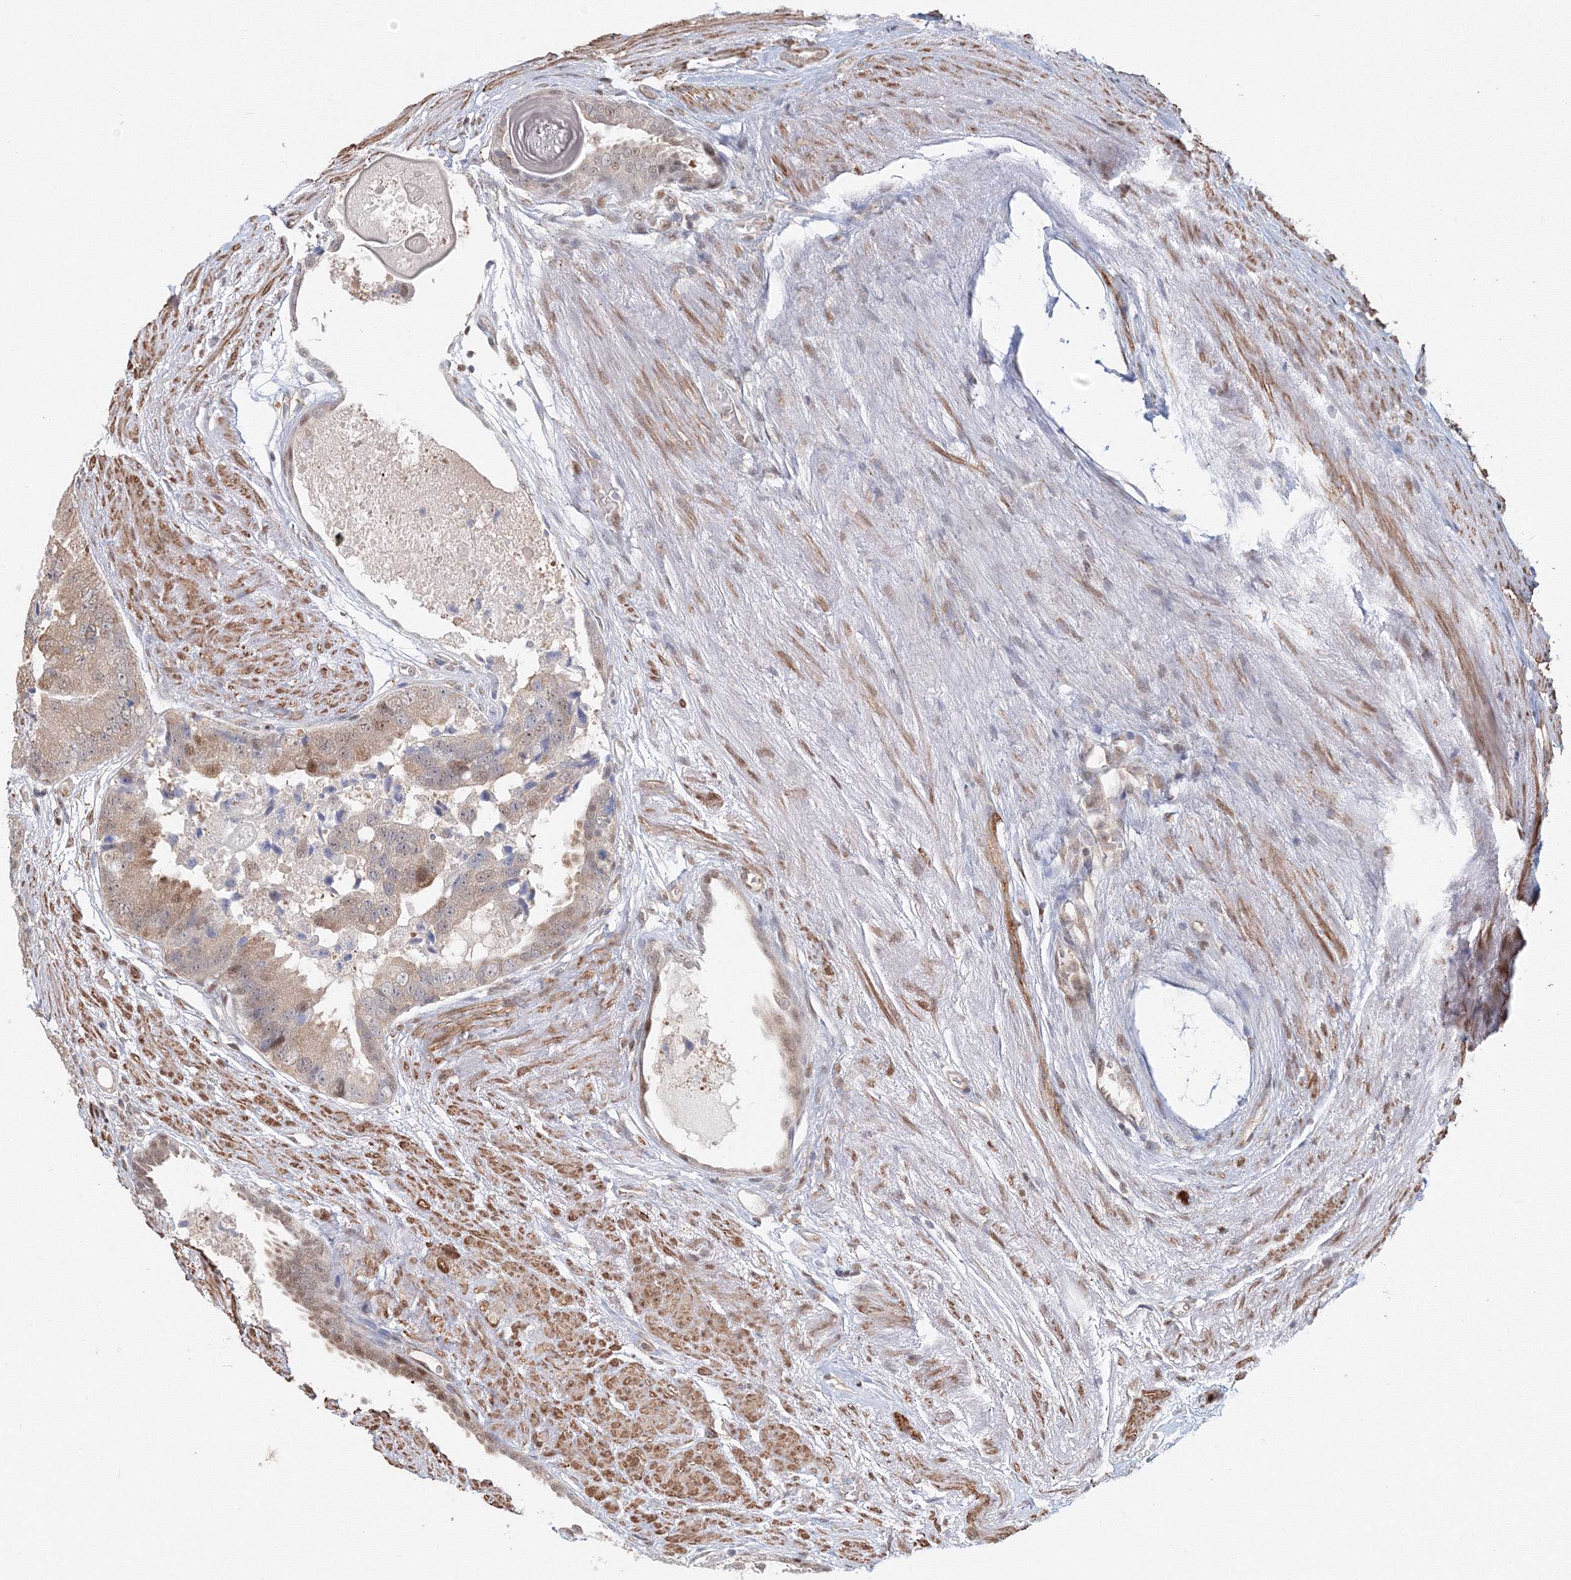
{"staining": {"intensity": "moderate", "quantity": "<25%", "location": "cytoplasmic/membranous"}, "tissue": "prostate cancer", "cell_type": "Tumor cells", "image_type": "cancer", "snomed": [{"axis": "morphology", "description": "Adenocarcinoma, High grade"}, {"axis": "topography", "description": "Prostate"}], "caption": "Human adenocarcinoma (high-grade) (prostate) stained with a brown dye demonstrates moderate cytoplasmic/membranous positive staining in about <25% of tumor cells.", "gene": "ARHGAP21", "patient": {"sex": "male", "age": 70}}